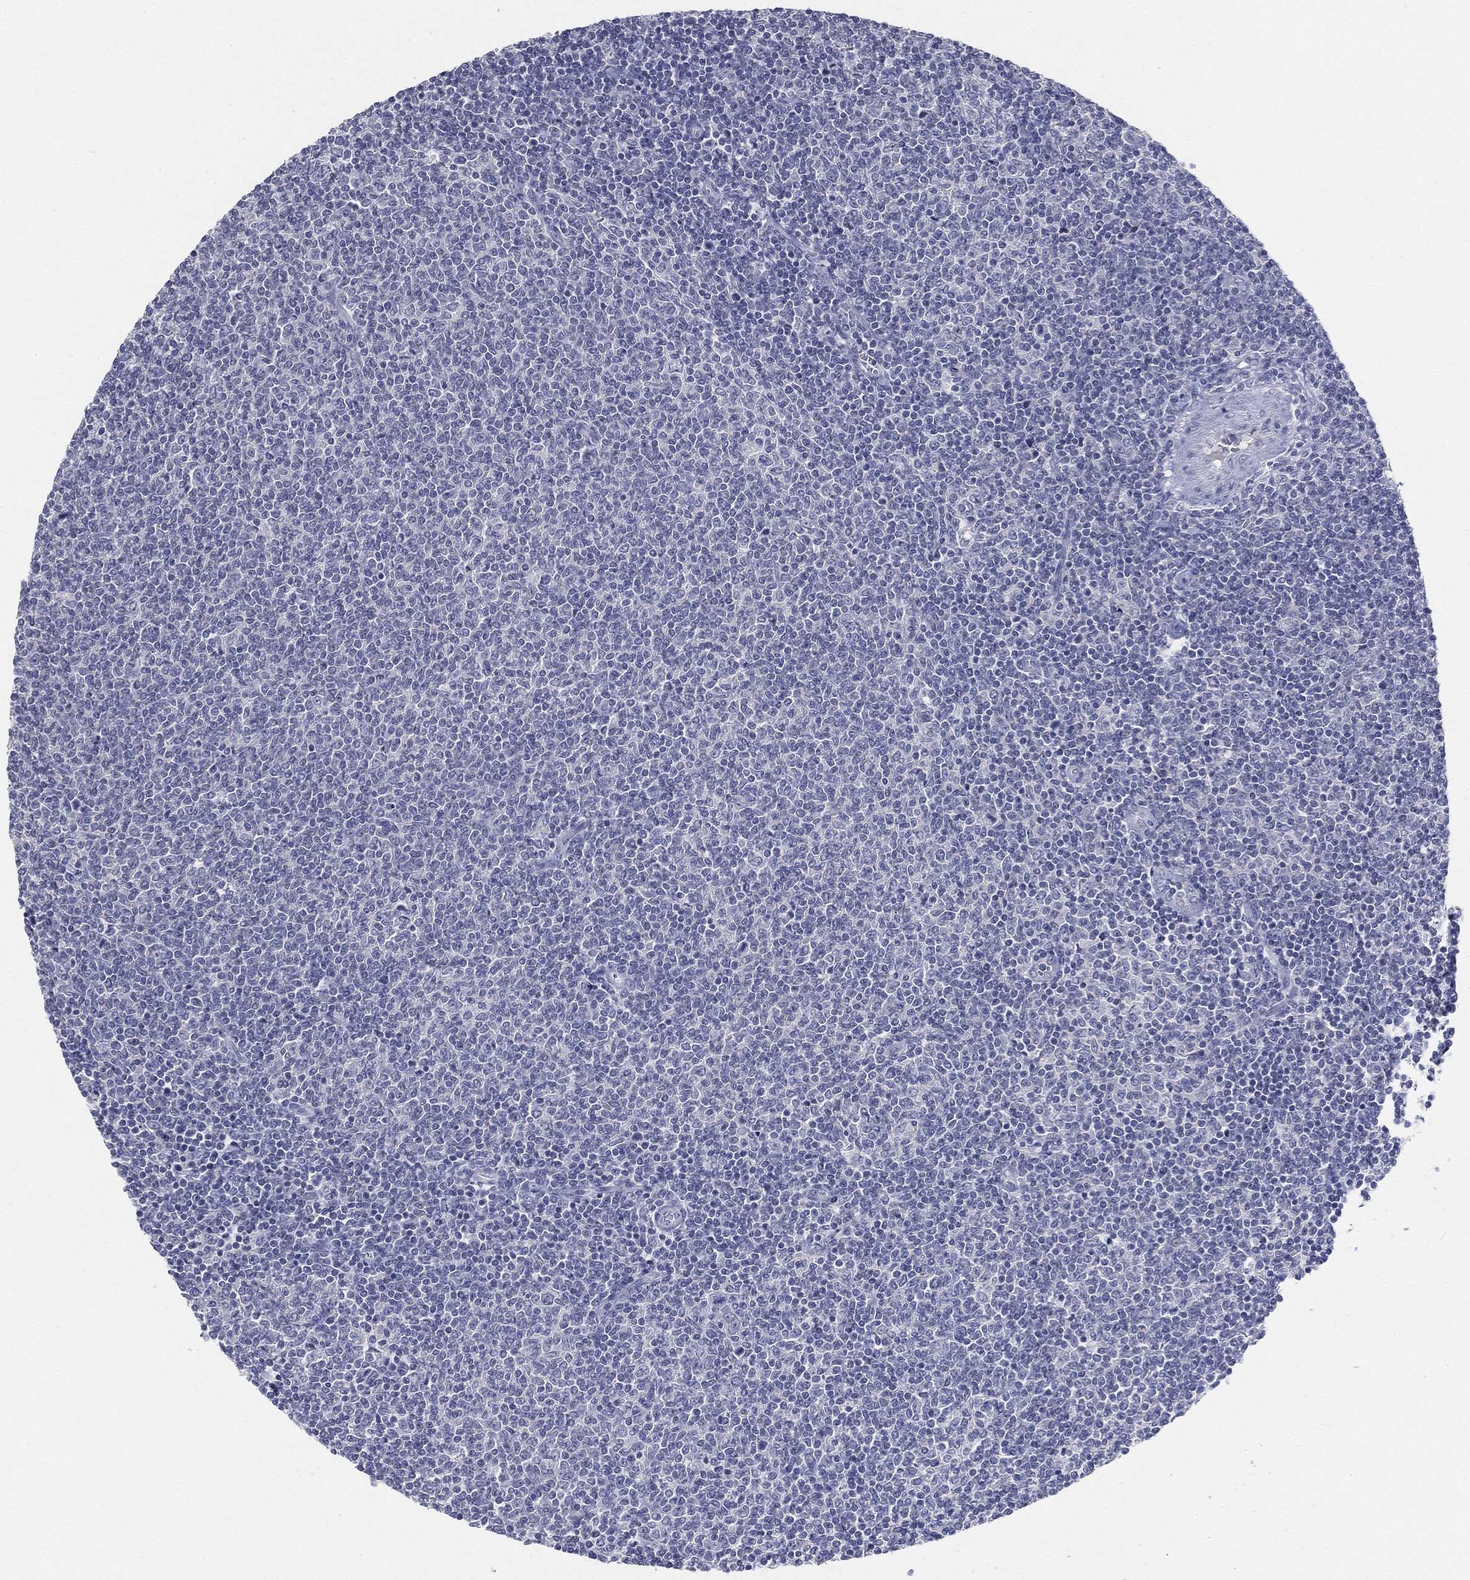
{"staining": {"intensity": "negative", "quantity": "none", "location": "none"}, "tissue": "lymphoma", "cell_type": "Tumor cells", "image_type": "cancer", "snomed": [{"axis": "morphology", "description": "Malignant lymphoma, non-Hodgkin's type, Low grade"}, {"axis": "topography", "description": "Lymph node"}], "caption": "Tumor cells are negative for protein expression in human lymphoma.", "gene": "CGB1", "patient": {"sex": "male", "age": 52}}